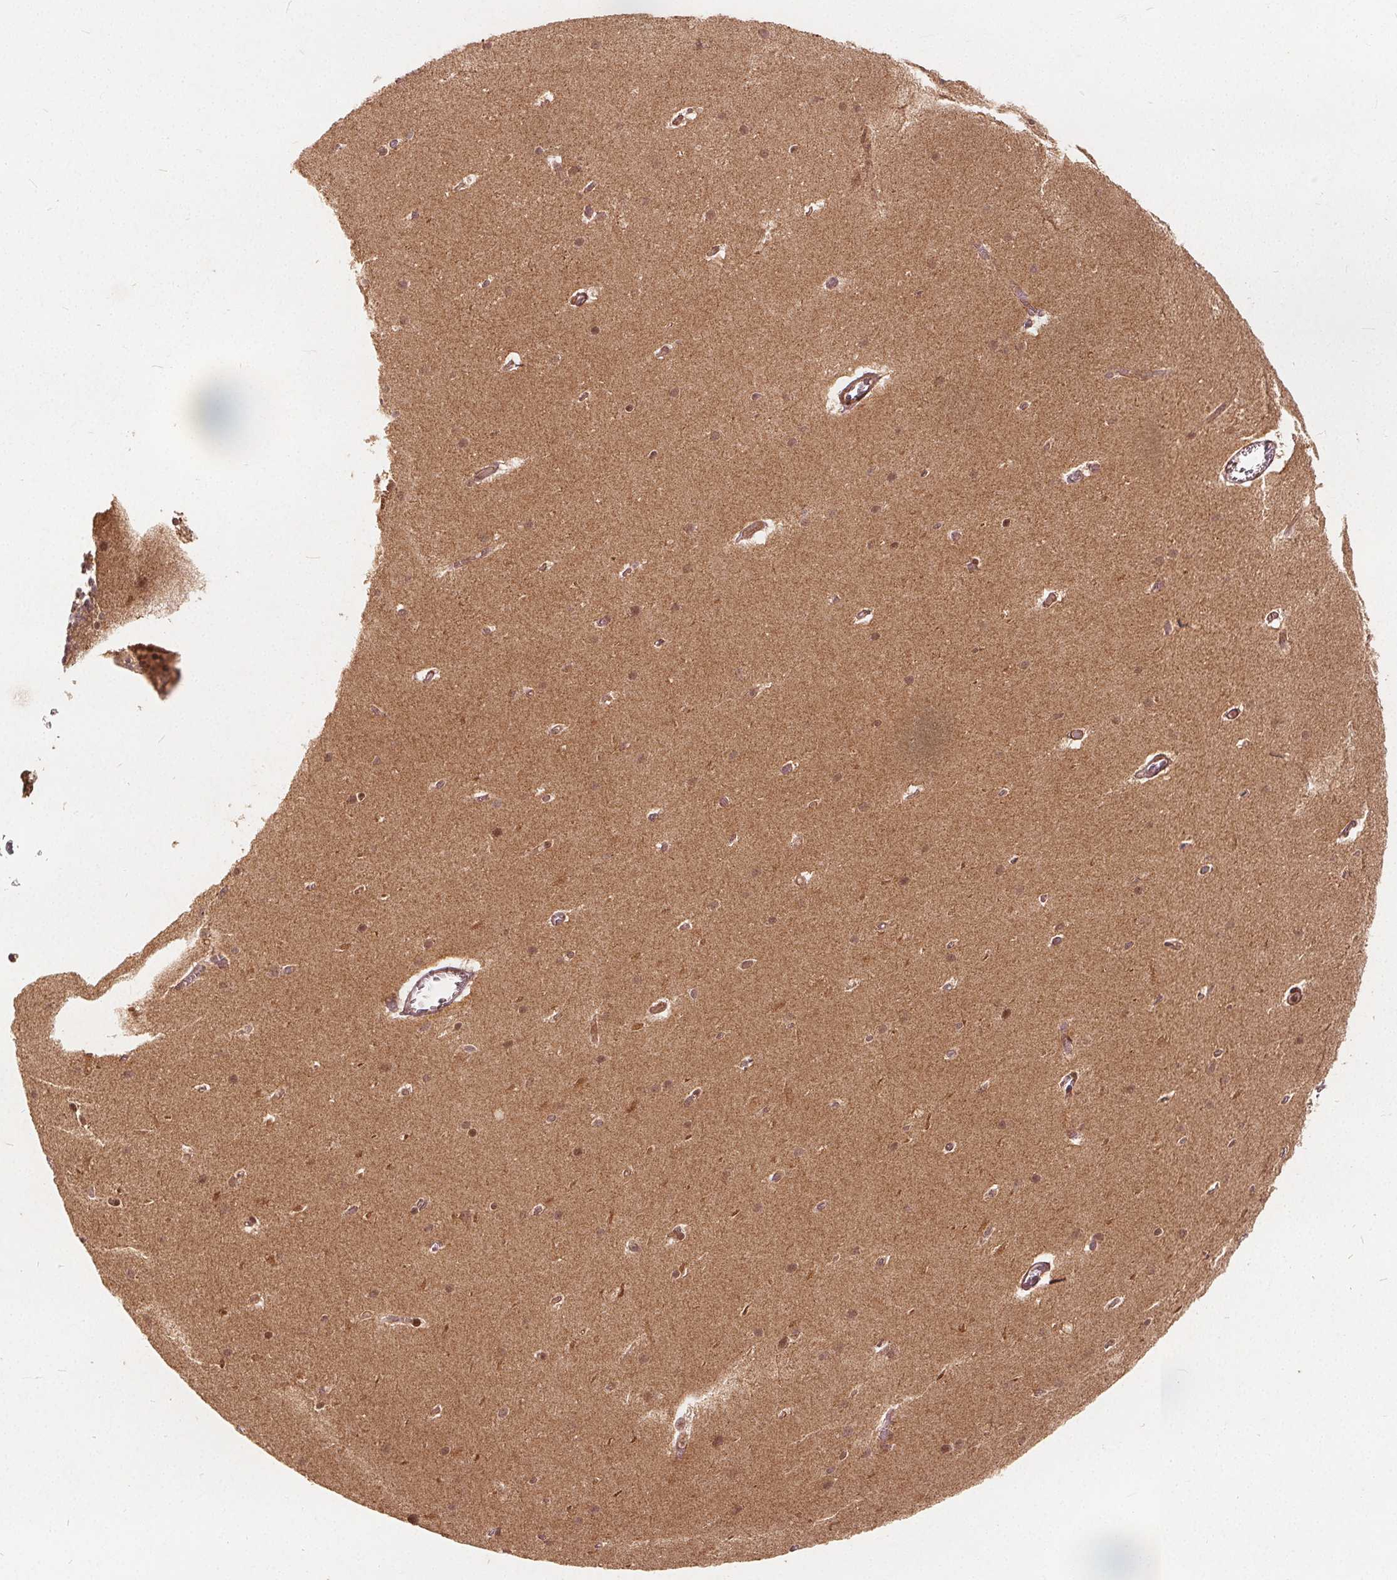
{"staining": {"intensity": "weak", "quantity": "<25%", "location": "cytoplasmic/membranous"}, "tissue": "cerebellum", "cell_type": "Cells in granular layer", "image_type": "normal", "snomed": [{"axis": "morphology", "description": "Normal tissue, NOS"}, {"axis": "topography", "description": "Cerebellum"}], "caption": "DAB immunohistochemical staining of normal cerebellum displays no significant expression in cells in granular layer. Brightfield microscopy of IHC stained with DAB (brown) and hematoxylin (blue), captured at high magnification.", "gene": "PPP1CB", "patient": {"sex": "male", "age": 70}}